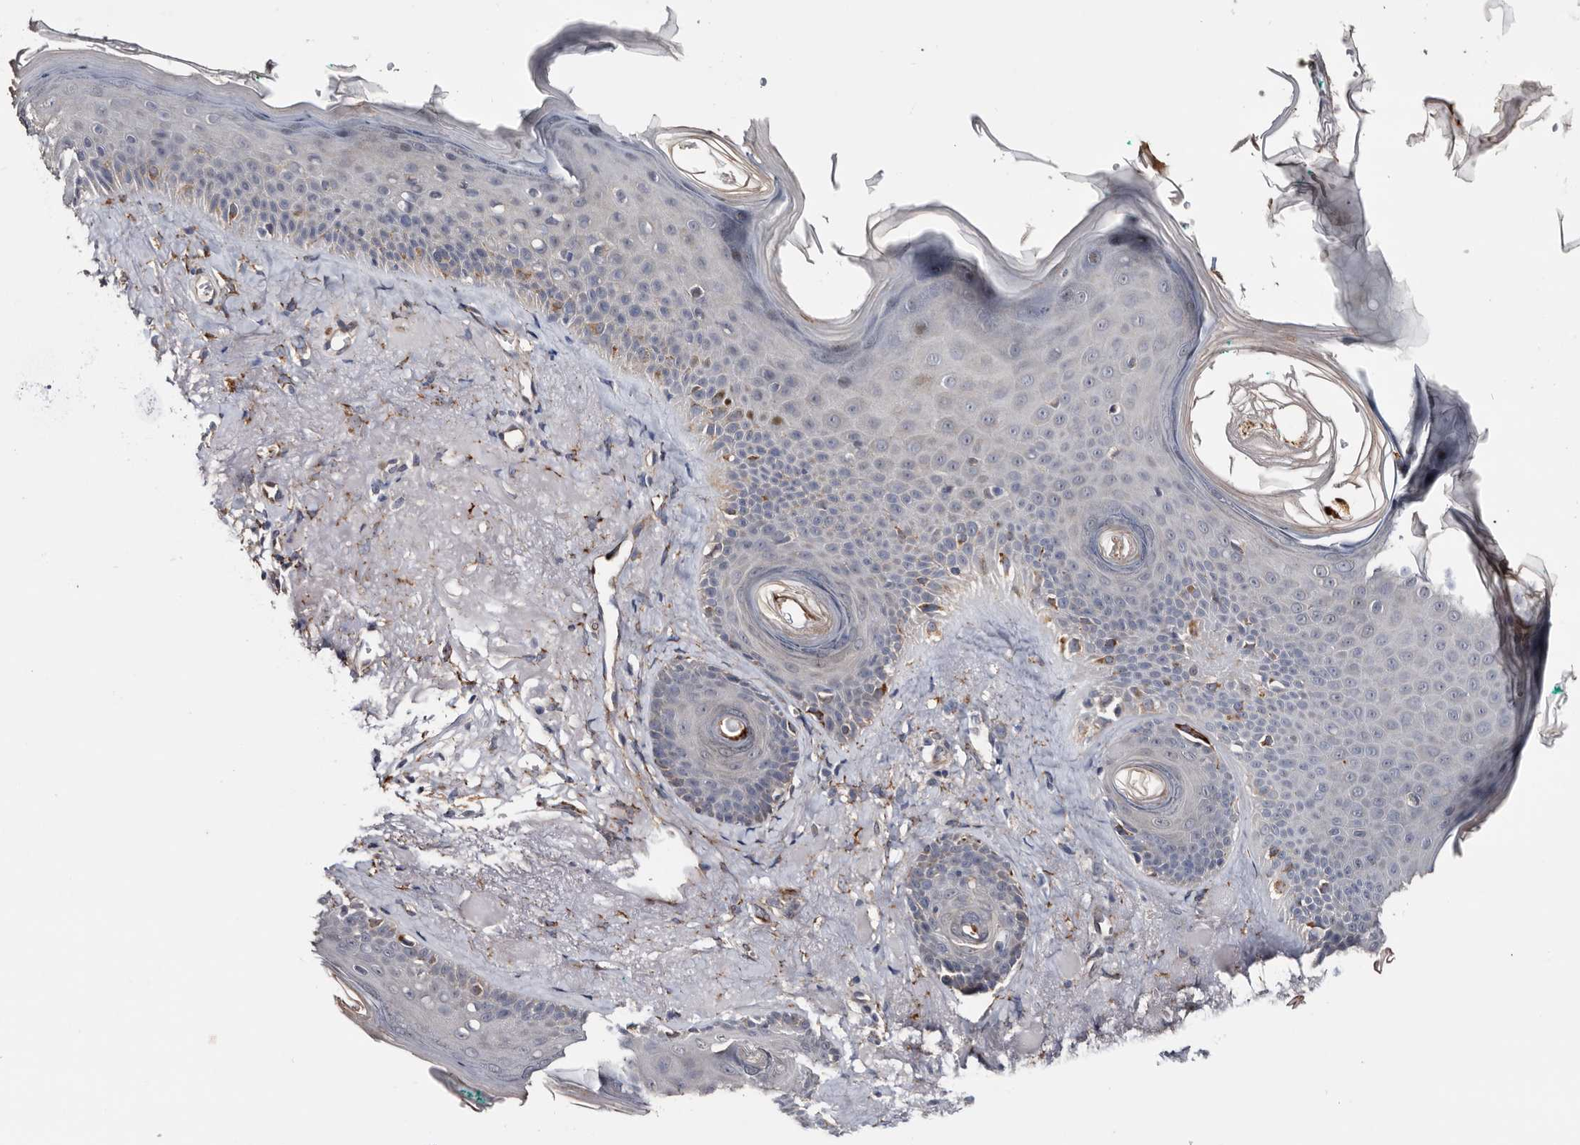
{"staining": {"intensity": "moderate", "quantity": "25%-75%", "location": "cytoplasmic/membranous"}, "tissue": "skin cancer", "cell_type": "Tumor cells", "image_type": "cancer", "snomed": [{"axis": "morphology", "description": "Basal cell carcinoma"}, {"axis": "topography", "description": "Skin"}], "caption": "This is an image of IHC staining of skin cancer (basal cell carcinoma), which shows moderate staining in the cytoplasmic/membranous of tumor cells.", "gene": "ARMCX2", "patient": {"sex": "male", "age": 62}}